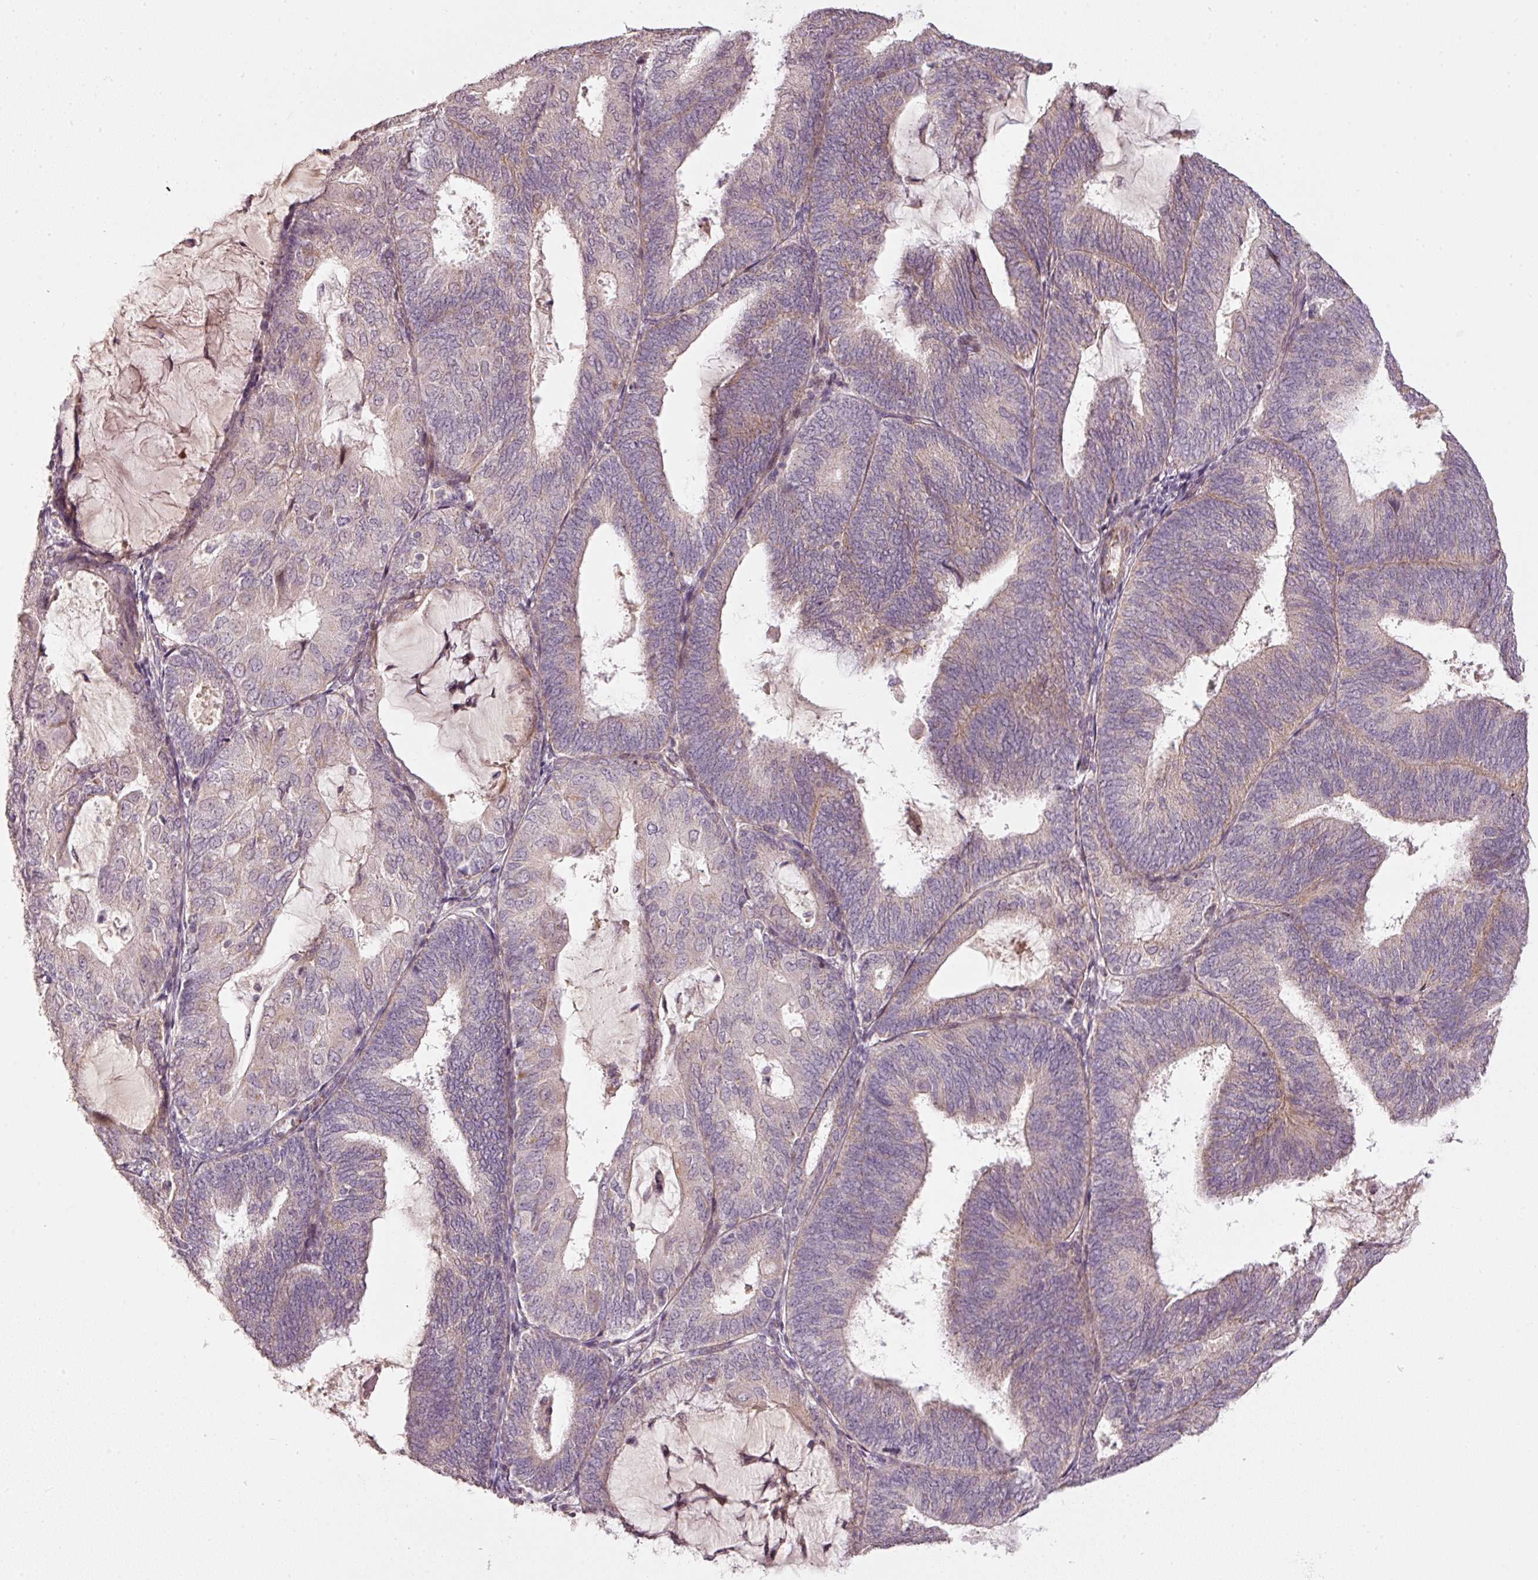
{"staining": {"intensity": "weak", "quantity": "<25%", "location": "cytoplasmic/membranous"}, "tissue": "endometrial cancer", "cell_type": "Tumor cells", "image_type": "cancer", "snomed": [{"axis": "morphology", "description": "Adenocarcinoma, NOS"}, {"axis": "topography", "description": "Endometrium"}], "caption": "Immunohistochemical staining of human endometrial adenocarcinoma shows no significant staining in tumor cells. The staining is performed using DAB (3,3'-diaminobenzidine) brown chromogen with nuclei counter-stained in using hematoxylin.", "gene": "TOB2", "patient": {"sex": "female", "age": 81}}